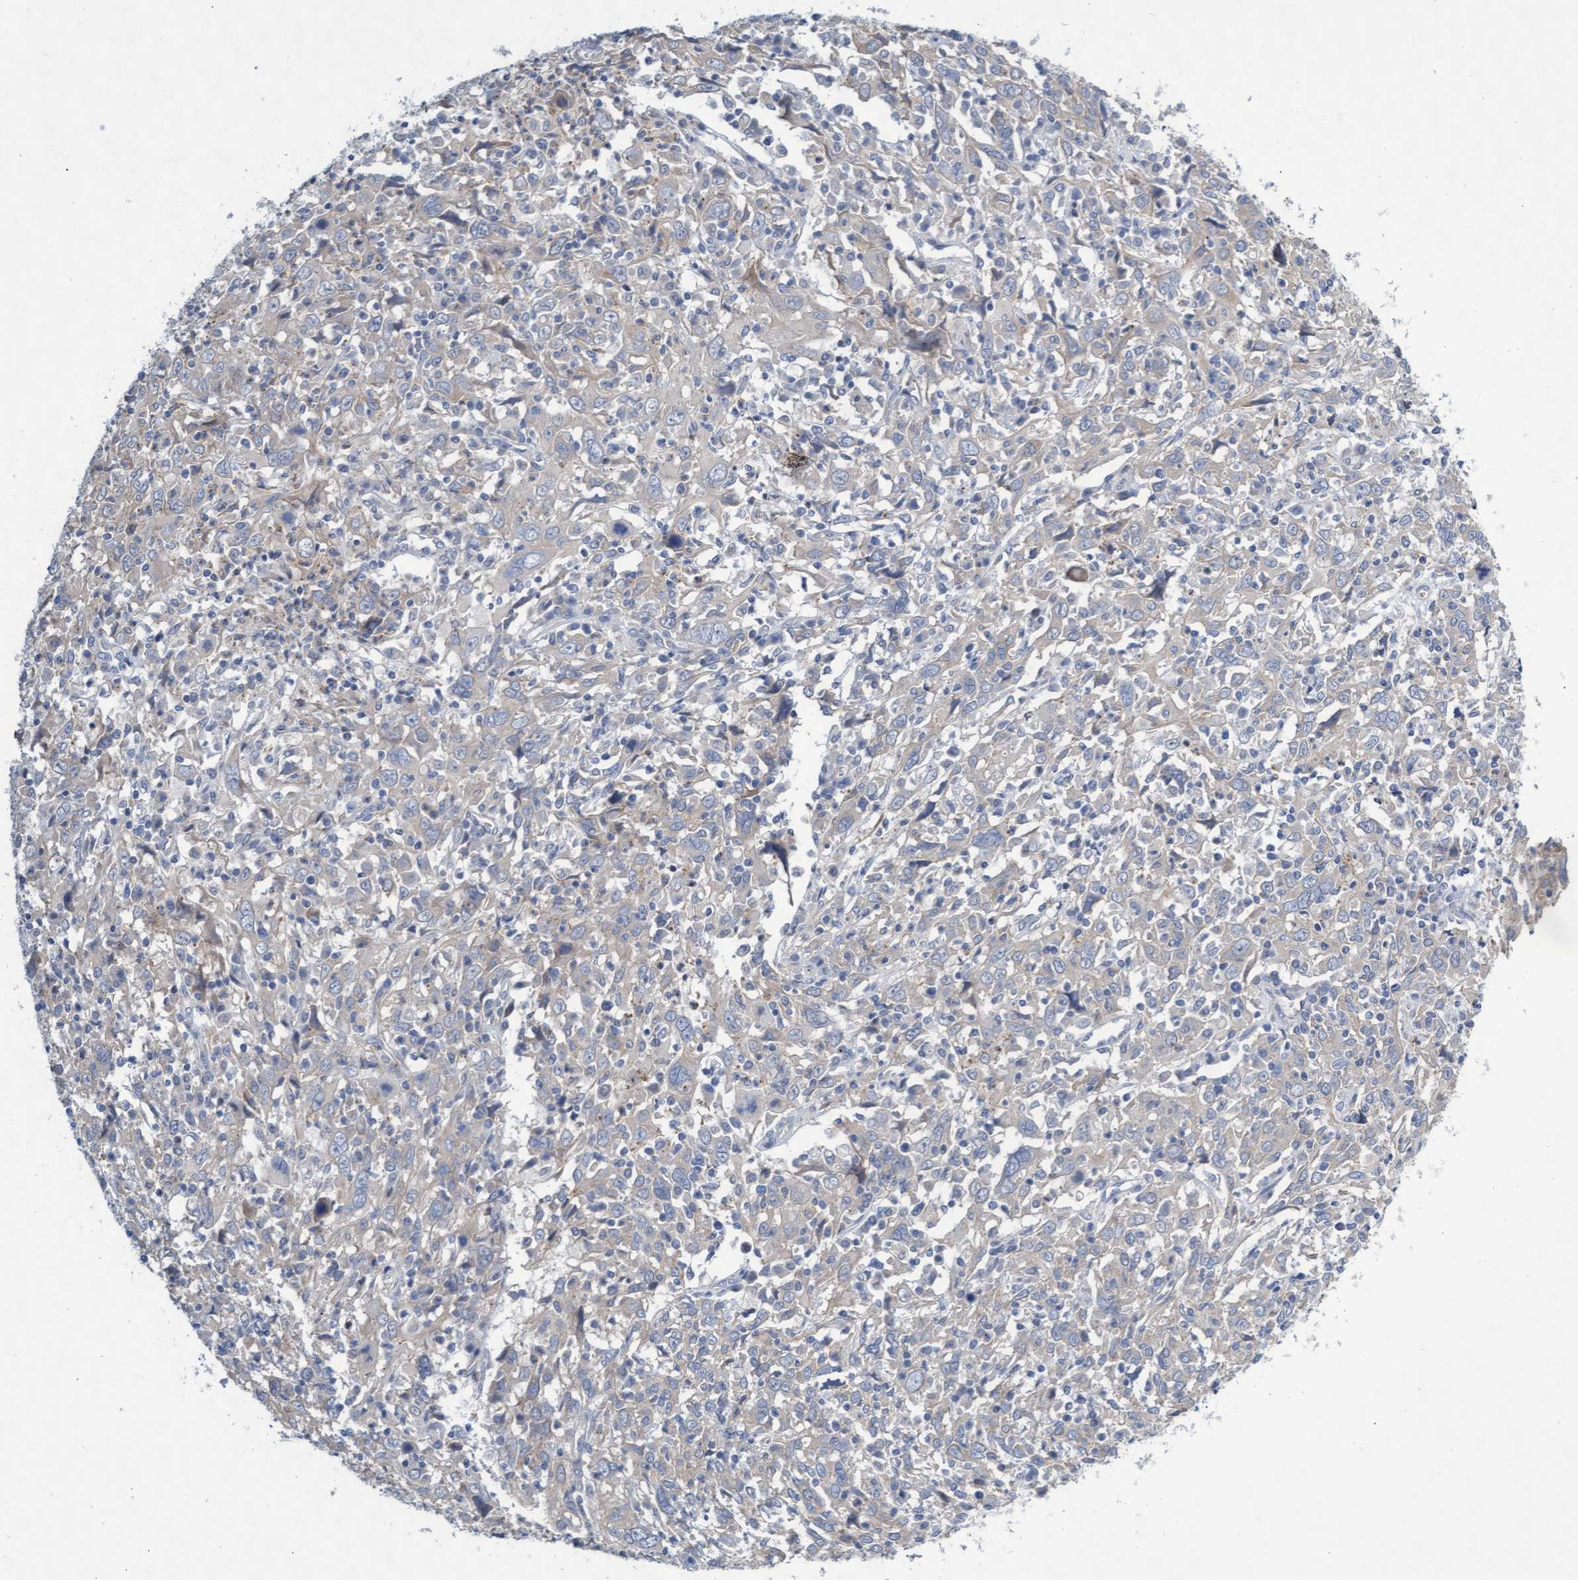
{"staining": {"intensity": "negative", "quantity": "none", "location": "none"}, "tissue": "cervical cancer", "cell_type": "Tumor cells", "image_type": "cancer", "snomed": [{"axis": "morphology", "description": "Squamous cell carcinoma, NOS"}, {"axis": "topography", "description": "Cervix"}], "caption": "IHC photomicrograph of neoplastic tissue: cervical cancer (squamous cell carcinoma) stained with DAB (3,3'-diaminobenzidine) displays no significant protein positivity in tumor cells. The staining is performed using DAB (3,3'-diaminobenzidine) brown chromogen with nuclei counter-stained in using hematoxylin.", "gene": "ABCF2", "patient": {"sex": "female", "age": 46}}